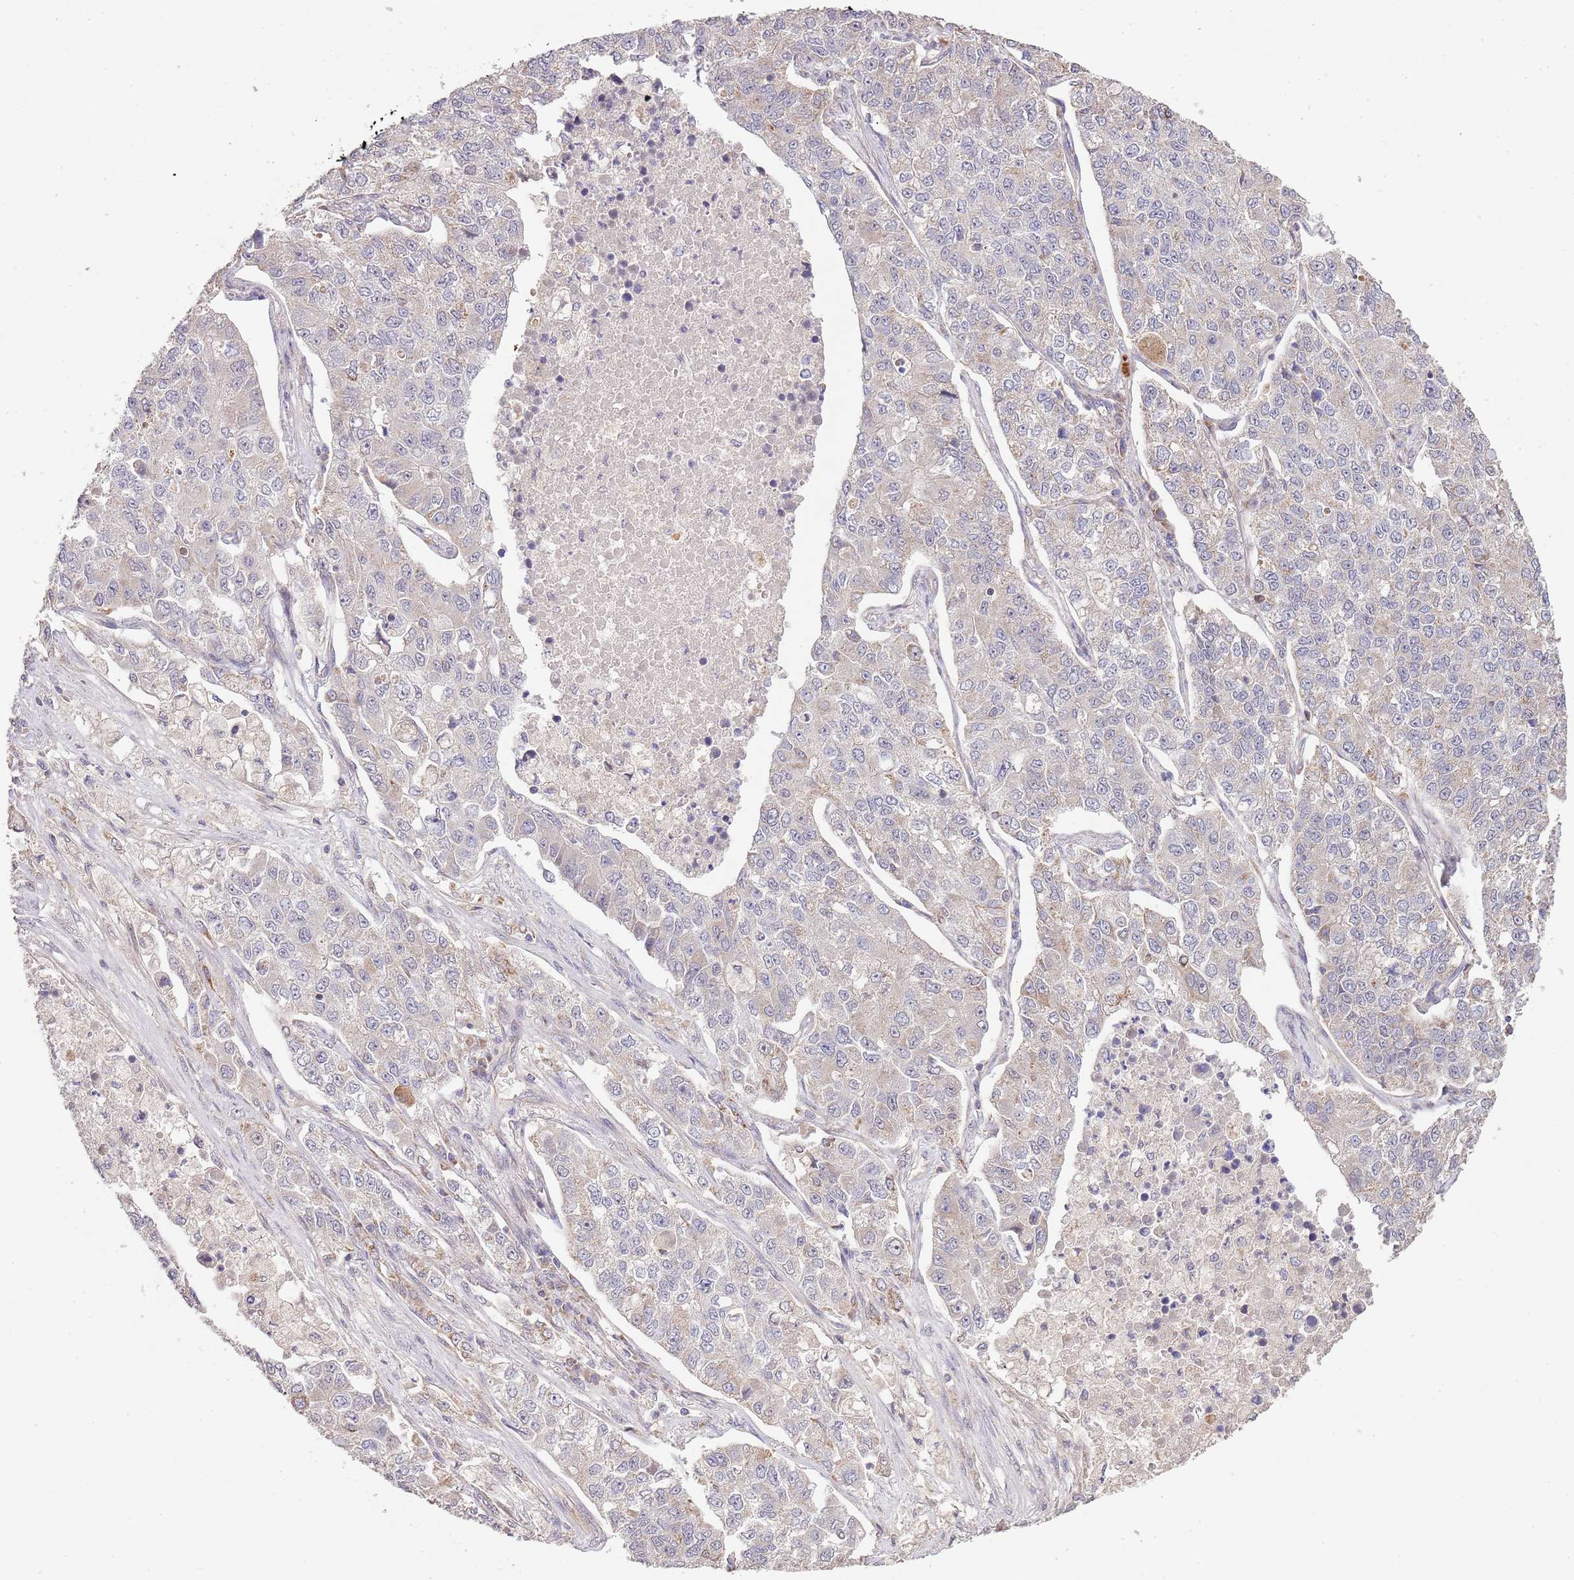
{"staining": {"intensity": "weak", "quantity": "<25%", "location": "cytoplasmic/membranous"}, "tissue": "lung cancer", "cell_type": "Tumor cells", "image_type": "cancer", "snomed": [{"axis": "morphology", "description": "Adenocarcinoma, NOS"}, {"axis": "topography", "description": "Lung"}], "caption": "Adenocarcinoma (lung) was stained to show a protein in brown. There is no significant staining in tumor cells.", "gene": "IVD", "patient": {"sex": "male", "age": 49}}